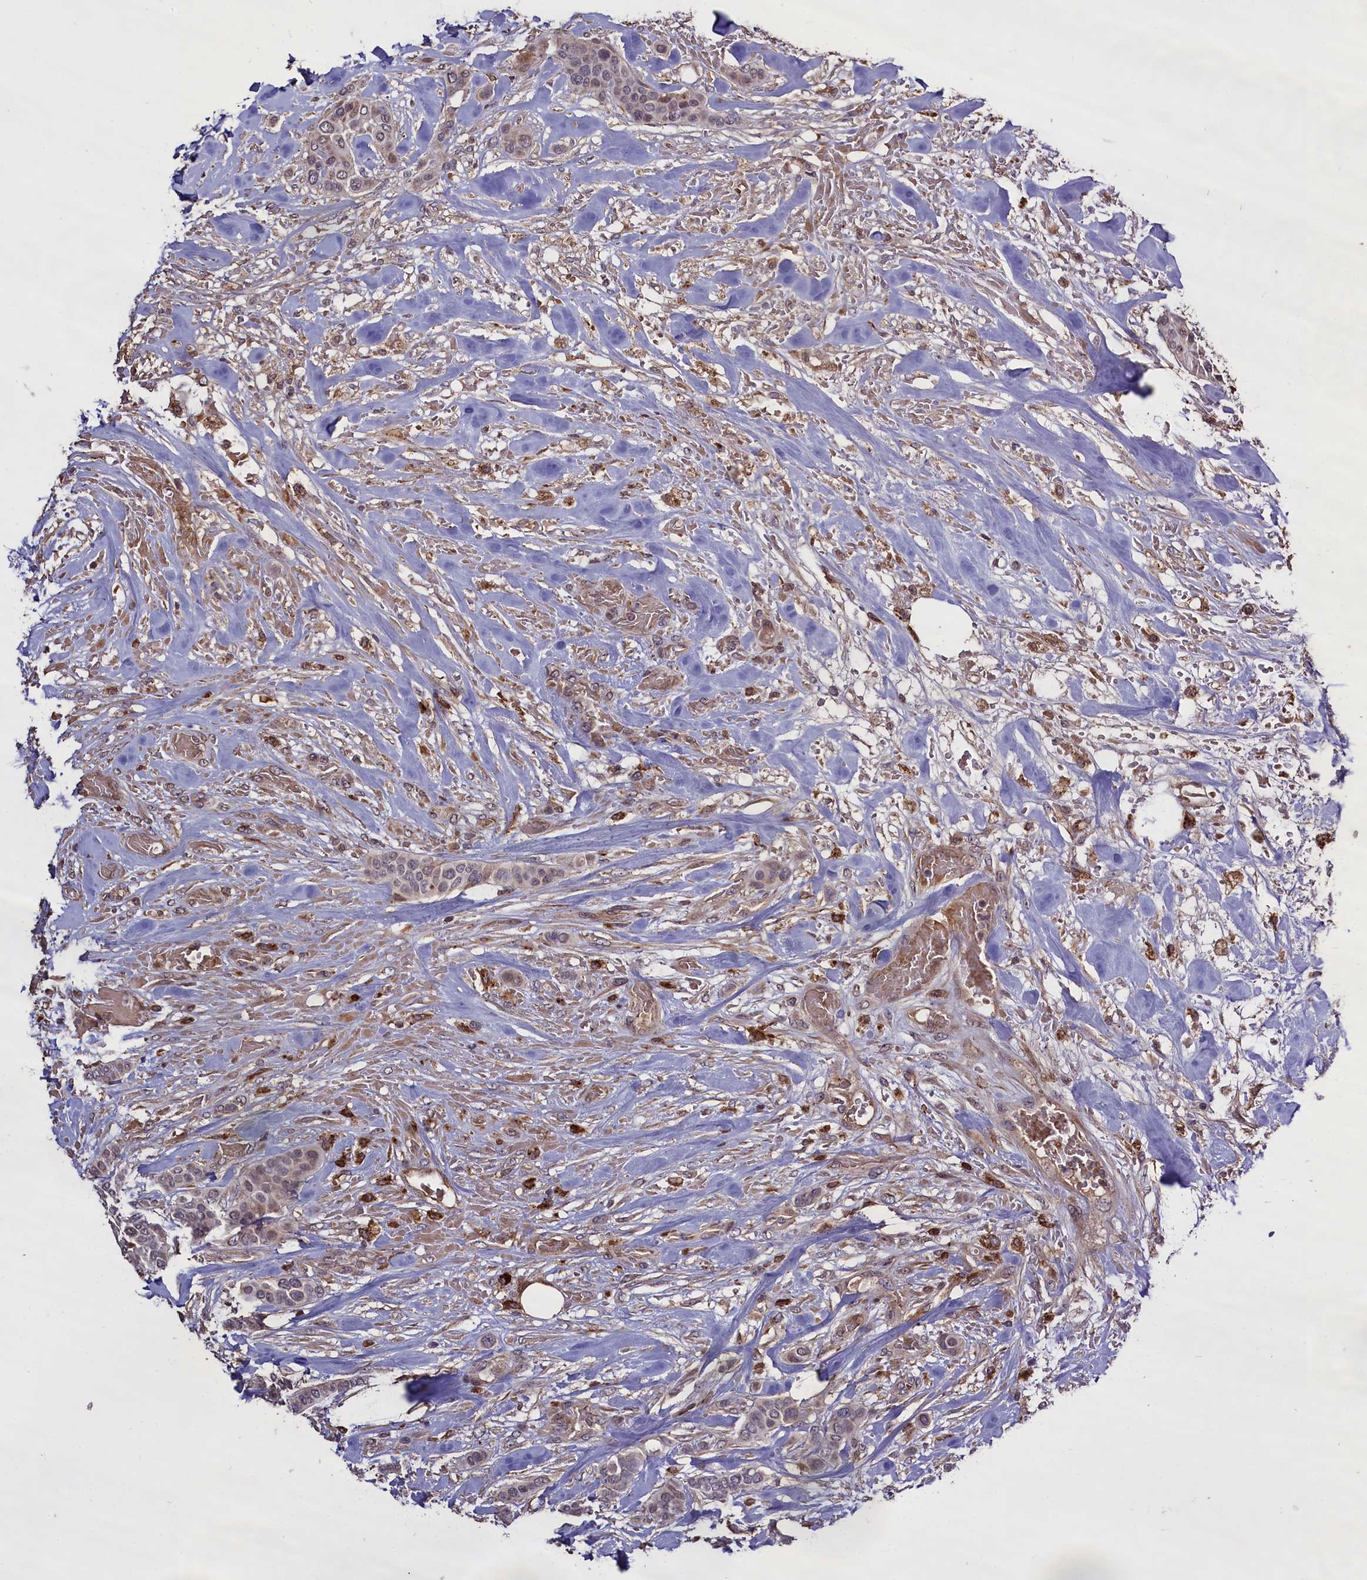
{"staining": {"intensity": "weak", "quantity": "<25%", "location": "nuclear"}, "tissue": "breast cancer", "cell_type": "Tumor cells", "image_type": "cancer", "snomed": [{"axis": "morphology", "description": "Lobular carcinoma"}, {"axis": "topography", "description": "Breast"}], "caption": "Immunohistochemical staining of lobular carcinoma (breast) exhibits no significant positivity in tumor cells. (Stains: DAB immunohistochemistry with hematoxylin counter stain, Microscopy: brightfield microscopy at high magnification).", "gene": "CLRN2", "patient": {"sex": "female", "age": 51}}